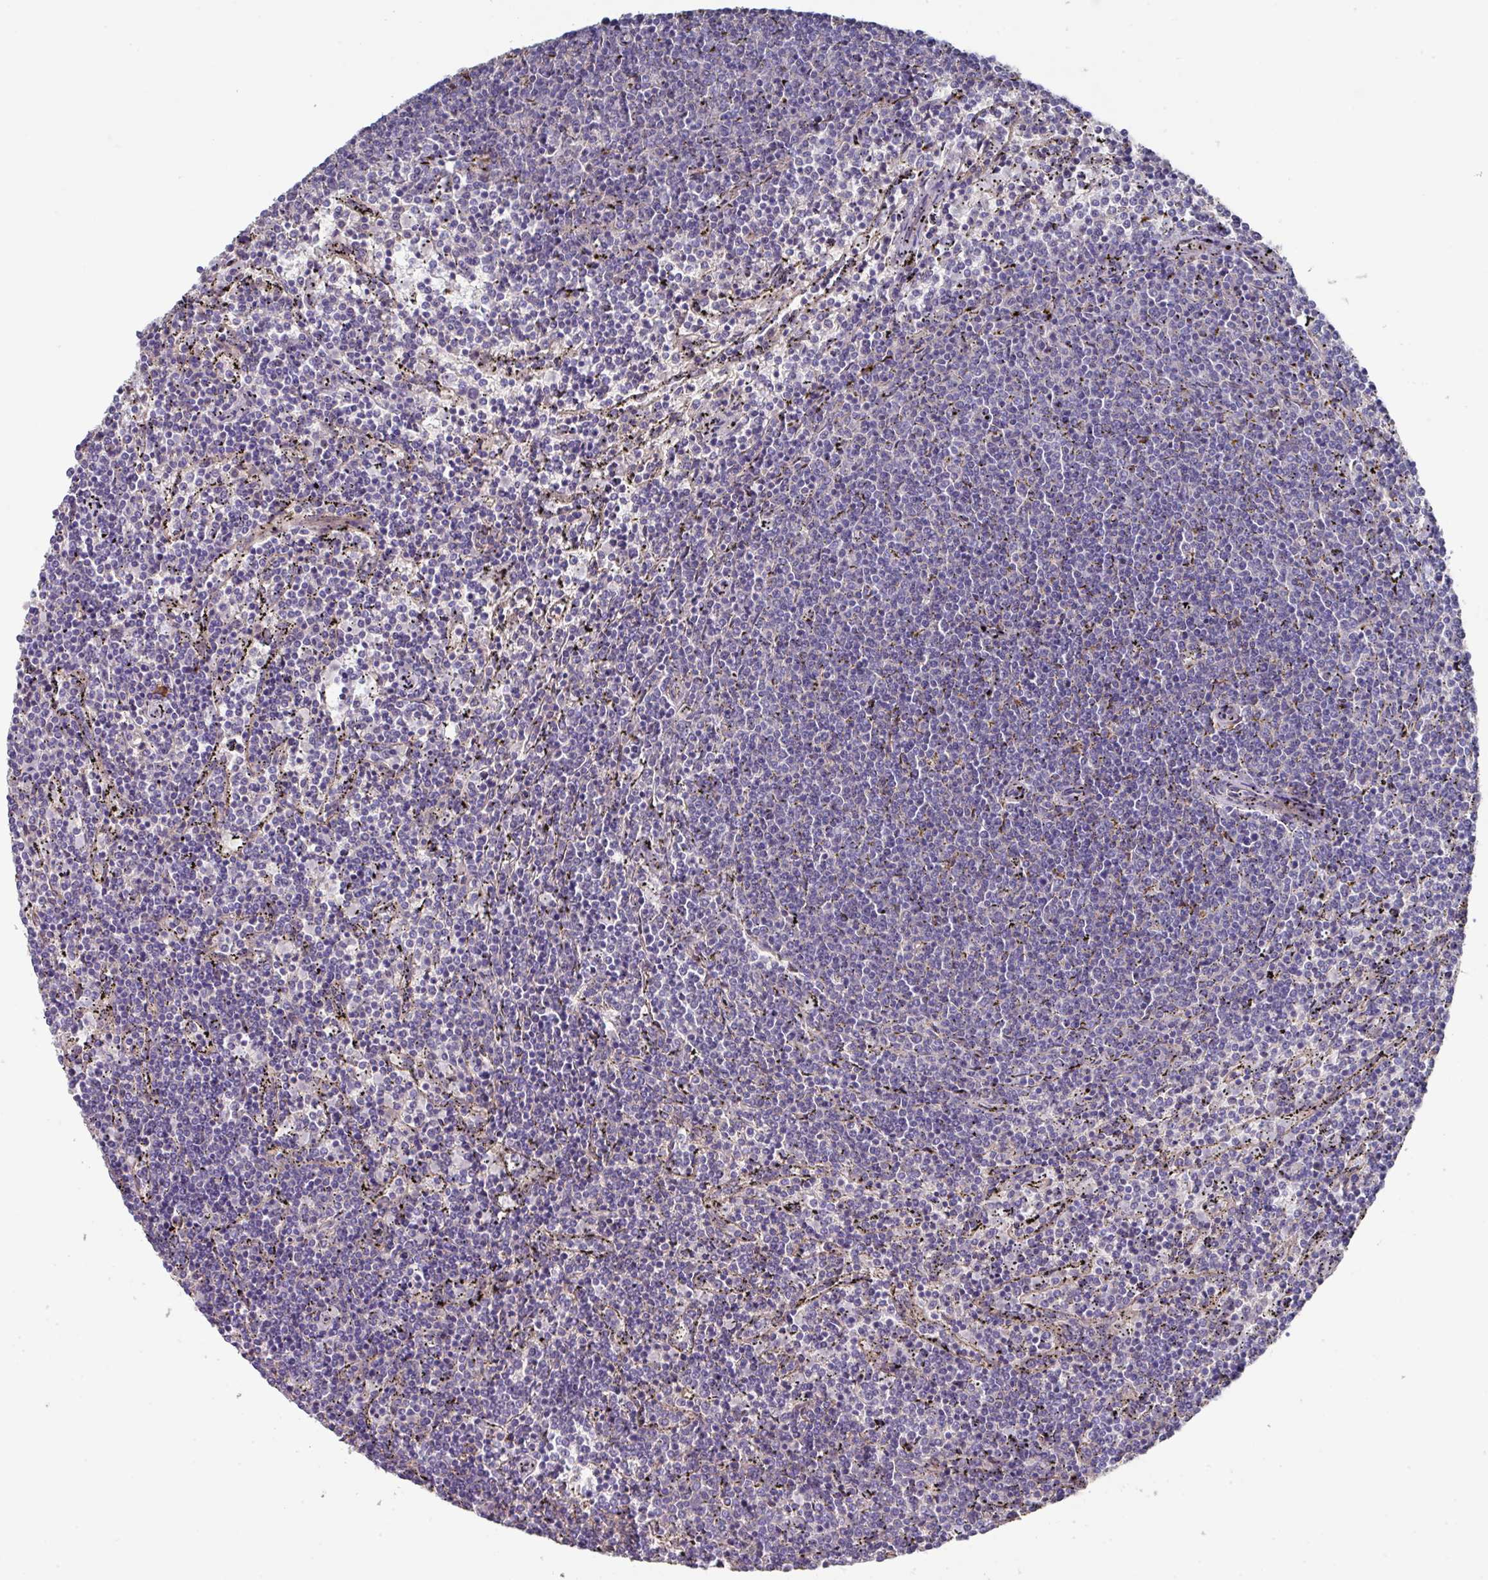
{"staining": {"intensity": "negative", "quantity": "none", "location": "none"}, "tissue": "lymphoma", "cell_type": "Tumor cells", "image_type": "cancer", "snomed": [{"axis": "morphology", "description": "Malignant lymphoma, non-Hodgkin's type, Low grade"}, {"axis": "topography", "description": "Spleen"}], "caption": "IHC of lymphoma reveals no expression in tumor cells.", "gene": "PRR5", "patient": {"sex": "female", "age": 50}}